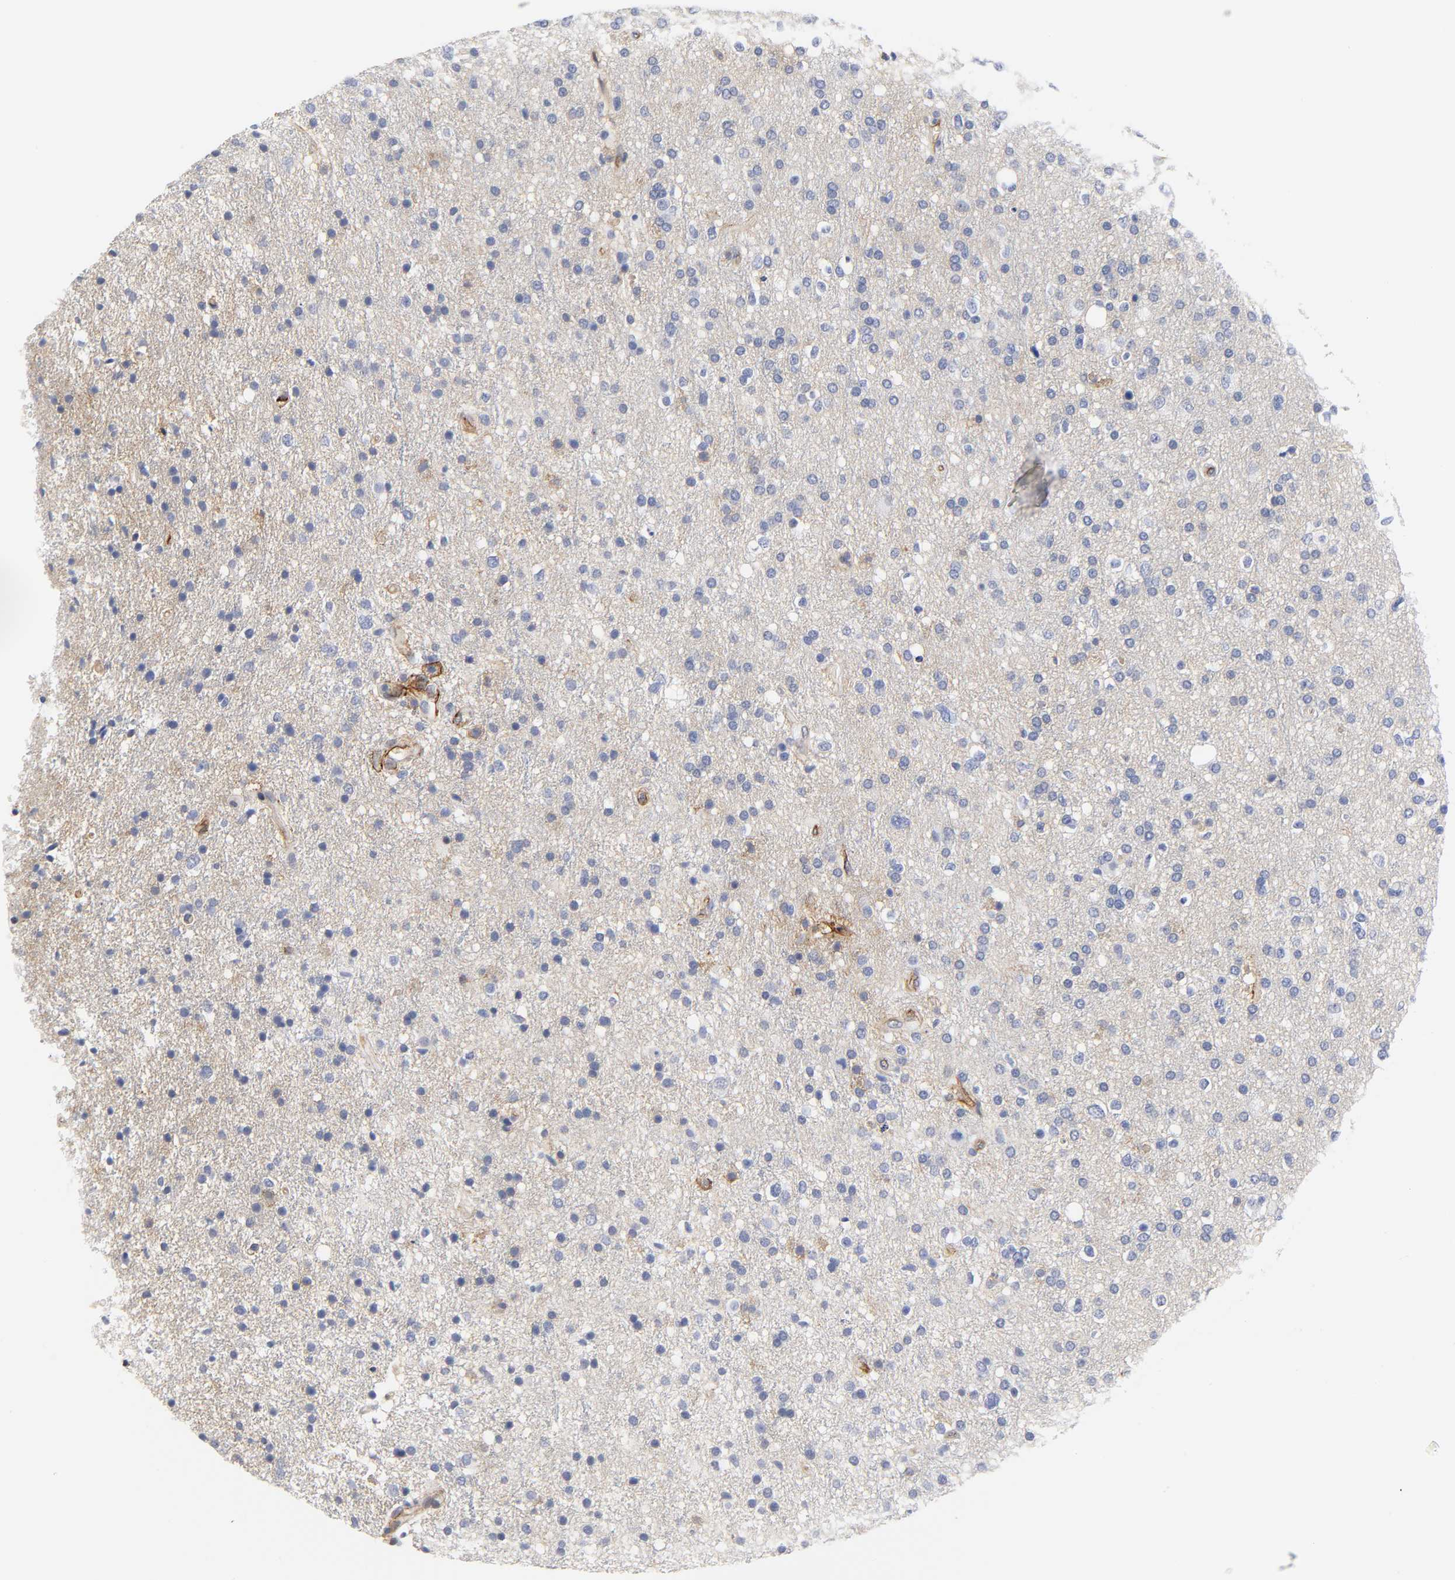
{"staining": {"intensity": "moderate", "quantity": "25%-75%", "location": "cytoplasmic/membranous"}, "tissue": "glioma", "cell_type": "Tumor cells", "image_type": "cancer", "snomed": [{"axis": "morphology", "description": "Glioma, malignant, High grade"}, {"axis": "topography", "description": "Brain"}], "caption": "There is medium levels of moderate cytoplasmic/membranous positivity in tumor cells of malignant glioma (high-grade), as demonstrated by immunohistochemical staining (brown color).", "gene": "ICAM1", "patient": {"sex": "male", "age": 33}}